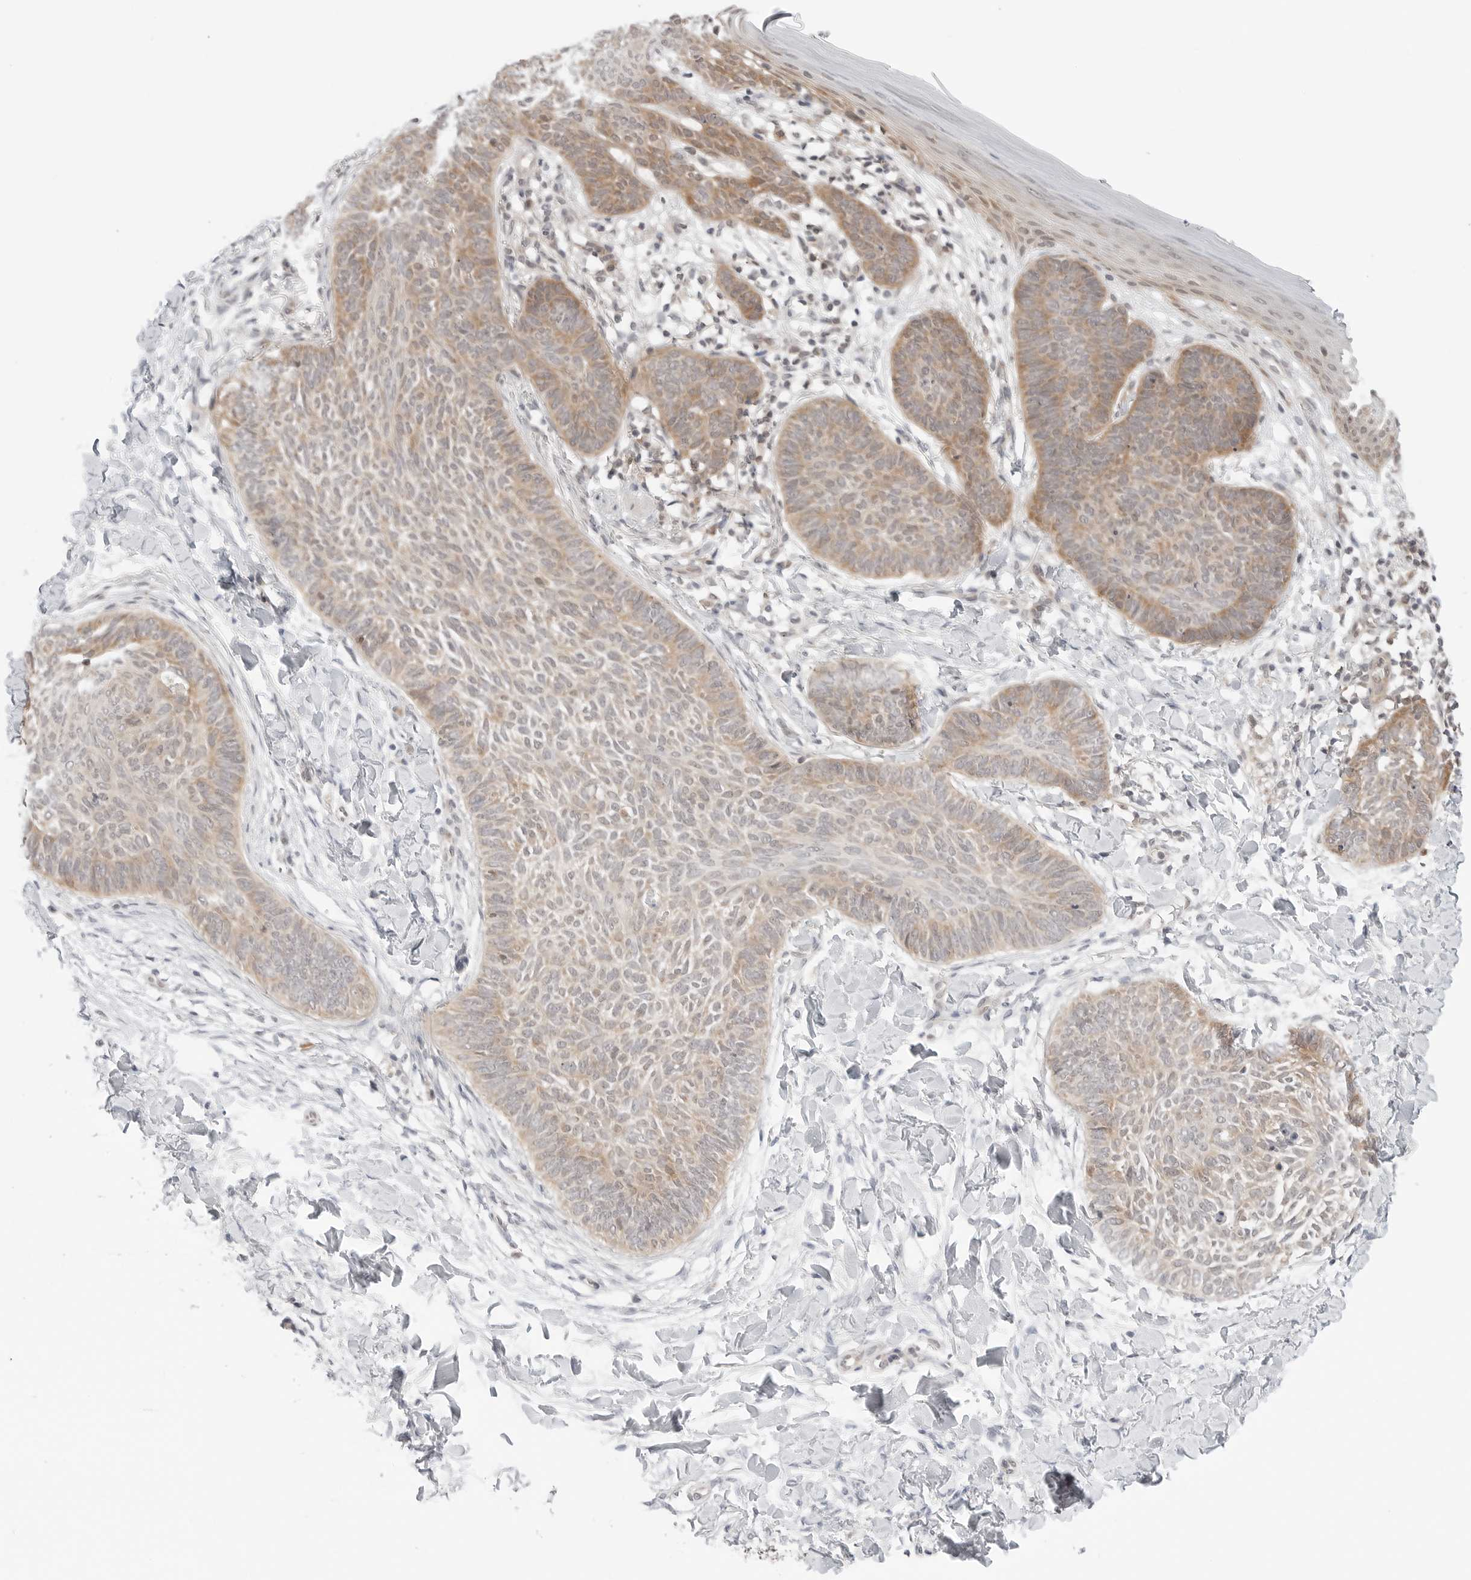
{"staining": {"intensity": "weak", "quantity": "25%-75%", "location": "cytoplasmic/membranous"}, "tissue": "skin cancer", "cell_type": "Tumor cells", "image_type": "cancer", "snomed": [{"axis": "morphology", "description": "Normal tissue, NOS"}, {"axis": "morphology", "description": "Basal cell carcinoma"}, {"axis": "topography", "description": "Skin"}], "caption": "This micrograph demonstrates immunohistochemistry staining of human skin cancer, with low weak cytoplasmic/membranous expression in about 25%-75% of tumor cells.", "gene": "NUDC", "patient": {"sex": "male", "age": 50}}